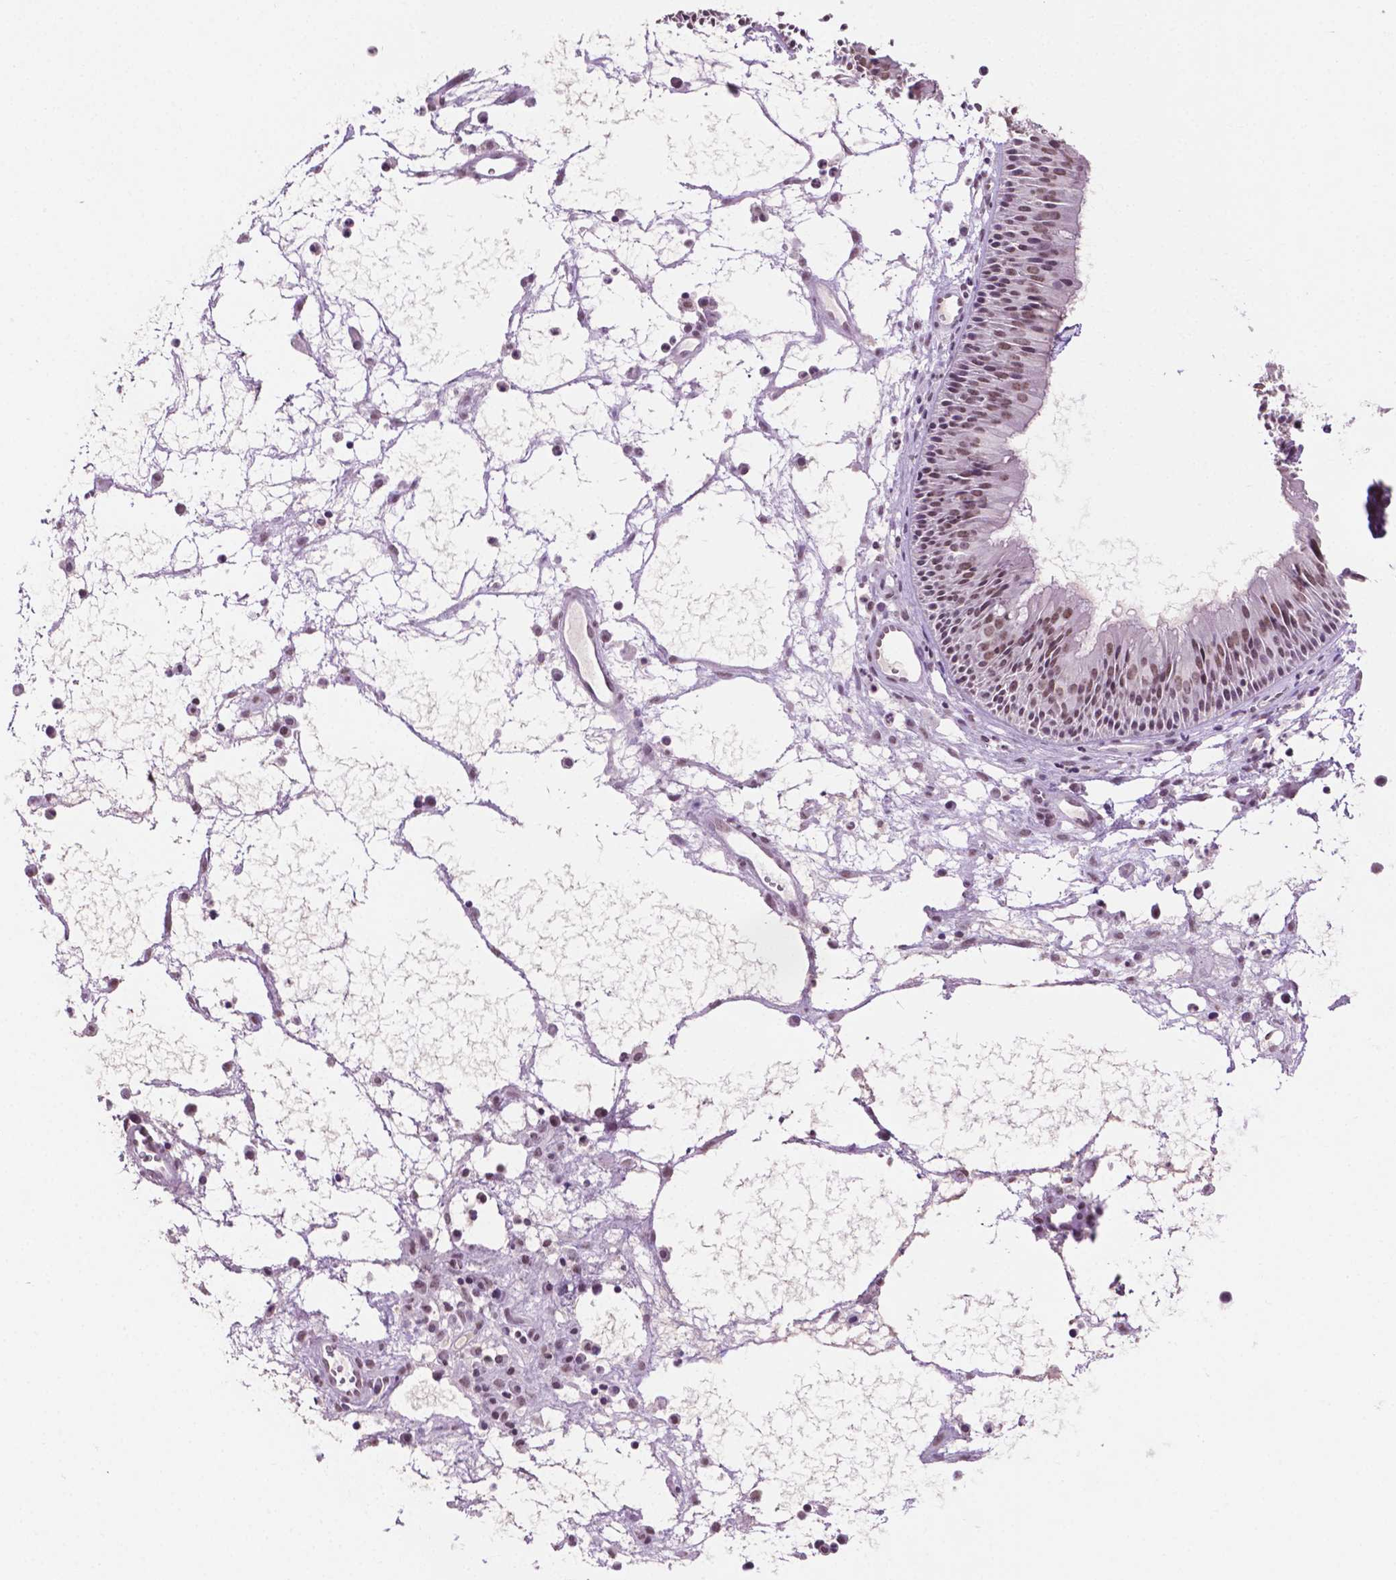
{"staining": {"intensity": "moderate", "quantity": ">75%", "location": "nuclear"}, "tissue": "nasopharynx", "cell_type": "Respiratory epithelial cells", "image_type": "normal", "snomed": [{"axis": "morphology", "description": "Normal tissue, NOS"}, {"axis": "topography", "description": "Nasopharynx"}], "caption": "Protein analysis of benign nasopharynx shows moderate nuclear expression in about >75% of respiratory epithelial cells.", "gene": "PTPN6", "patient": {"sex": "male", "age": 31}}